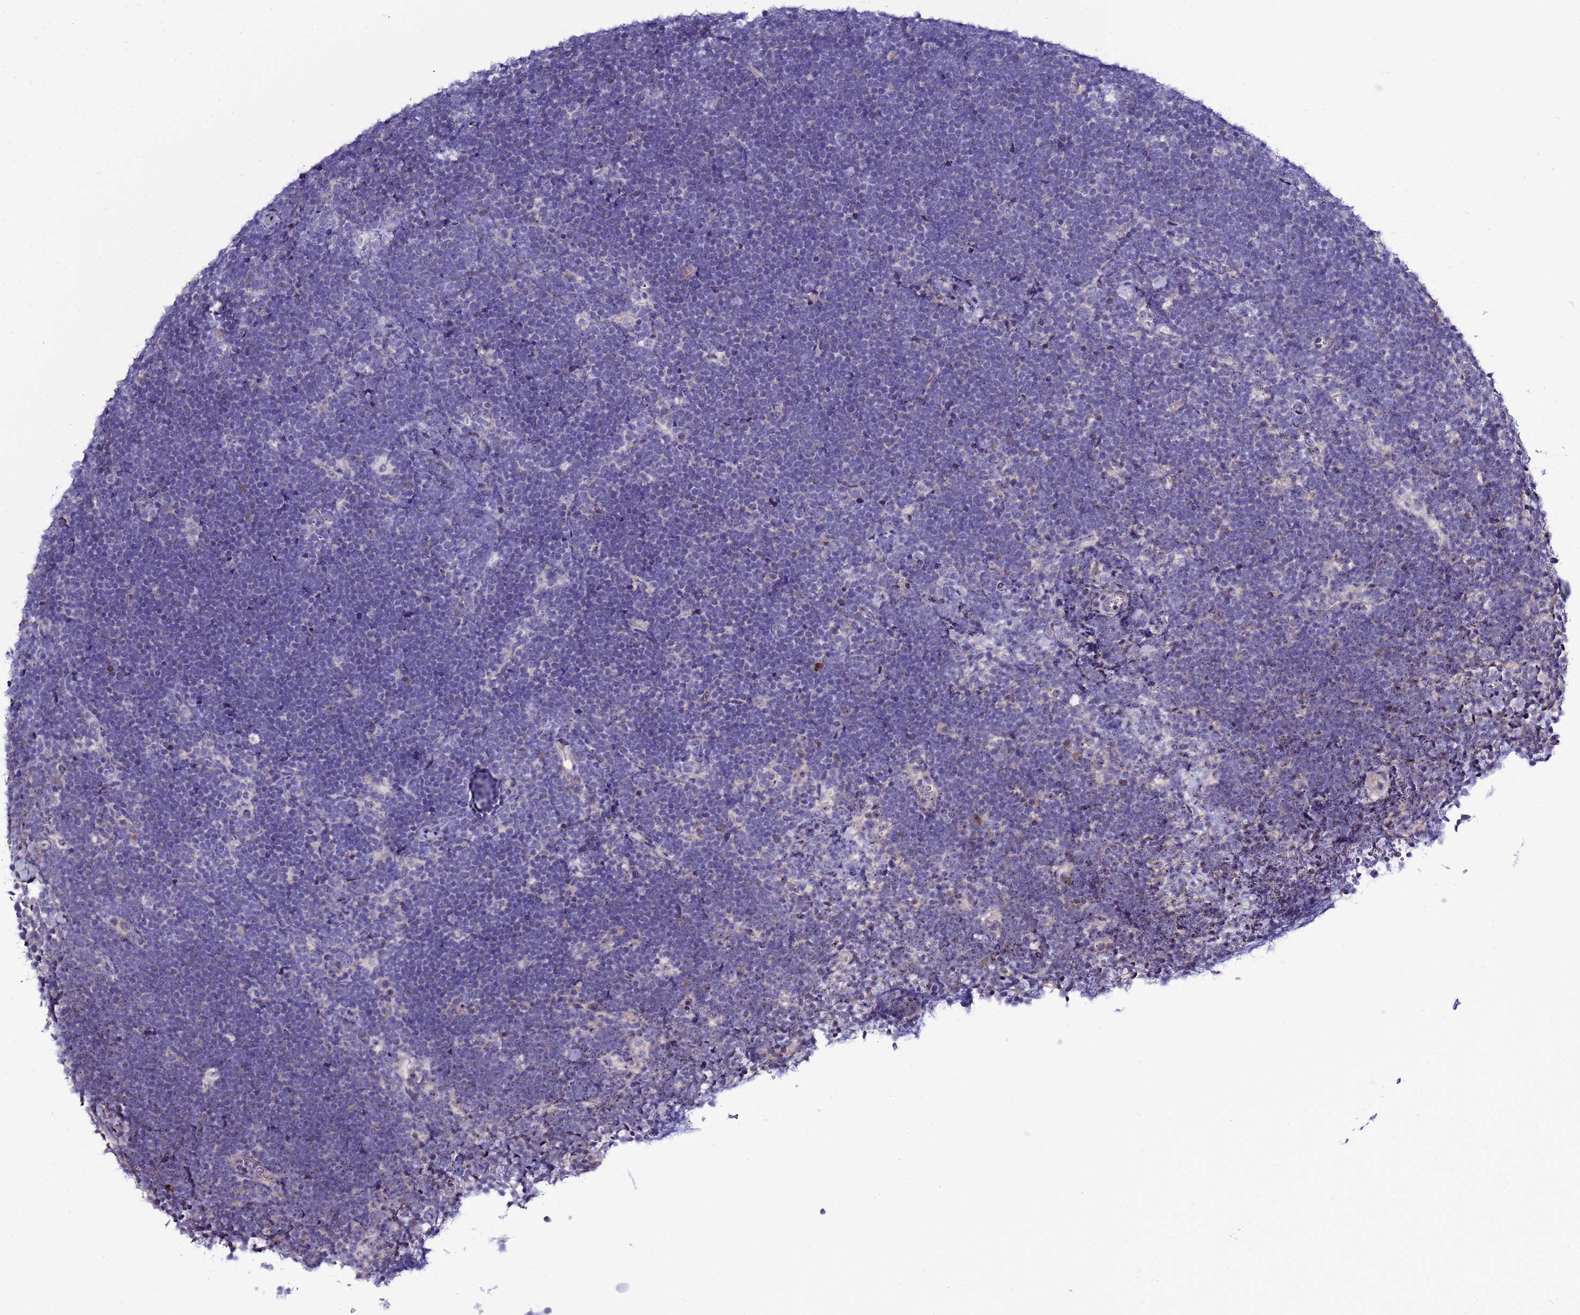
{"staining": {"intensity": "negative", "quantity": "none", "location": "none"}, "tissue": "lymphoma", "cell_type": "Tumor cells", "image_type": "cancer", "snomed": [{"axis": "morphology", "description": "Malignant lymphoma, non-Hodgkin's type, High grade"}, {"axis": "topography", "description": "Lymph node"}], "caption": "Immunohistochemical staining of human high-grade malignant lymphoma, non-Hodgkin's type demonstrates no significant staining in tumor cells. Nuclei are stained in blue.", "gene": "NOL8", "patient": {"sex": "male", "age": 13}}